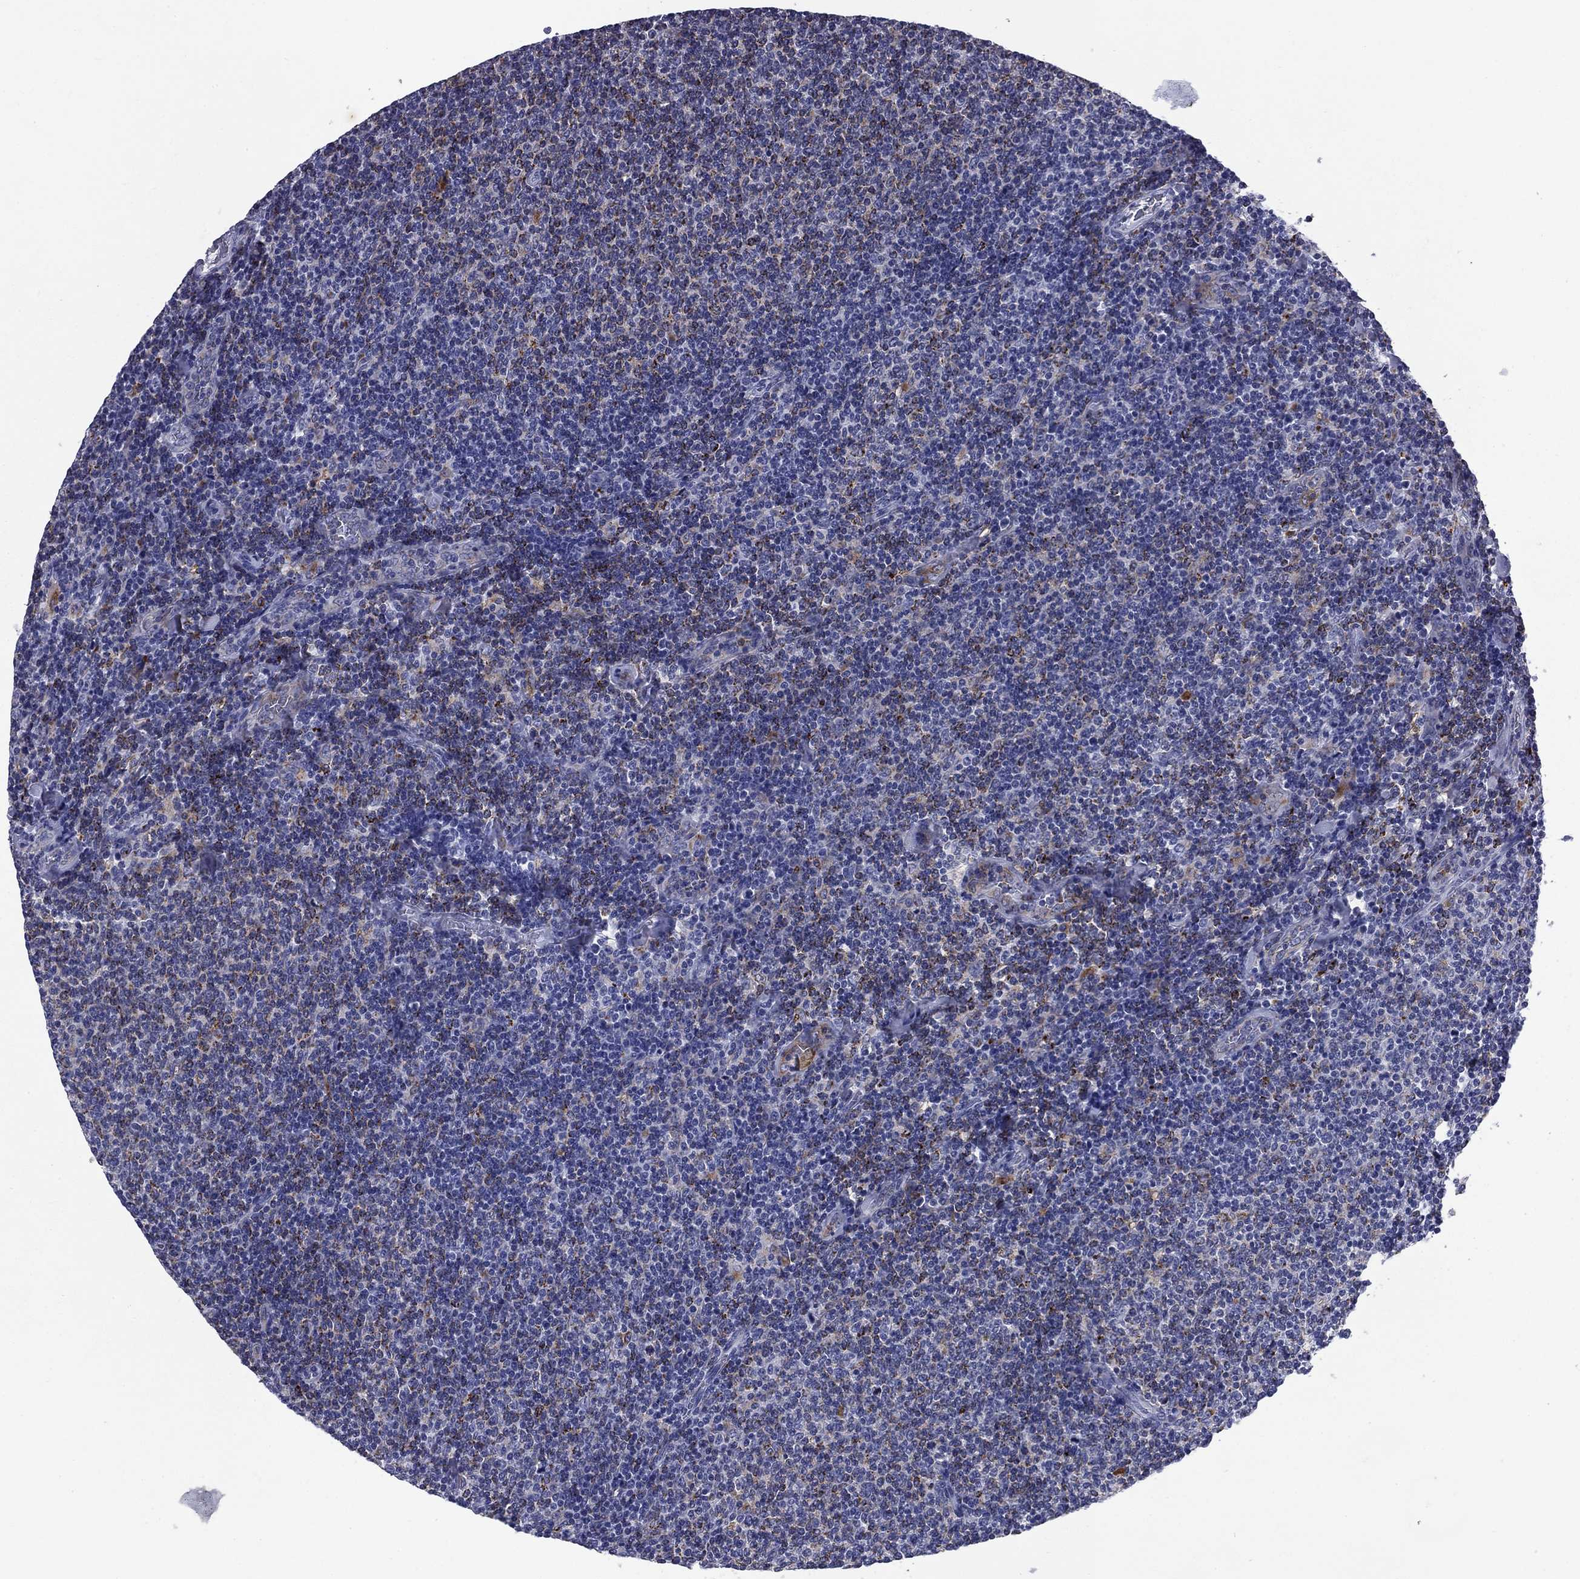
{"staining": {"intensity": "negative", "quantity": "none", "location": "none"}, "tissue": "lymphoma", "cell_type": "Tumor cells", "image_type": "cancer", "snomed": [{"axis": "morphology", "description": "Malignant lymphoma, non-Hodgkin's type, Low grade"}, {"axis": "topography", "description": "Lymph node"}], "caption": "This is an IHC photomicrograph of low-grade malignant lymphoma, non-Hodgkin's type. There is no expression in tumor cells.", "gene": "MADCAM1", "patient": {"sex": "male", "age": 52}}